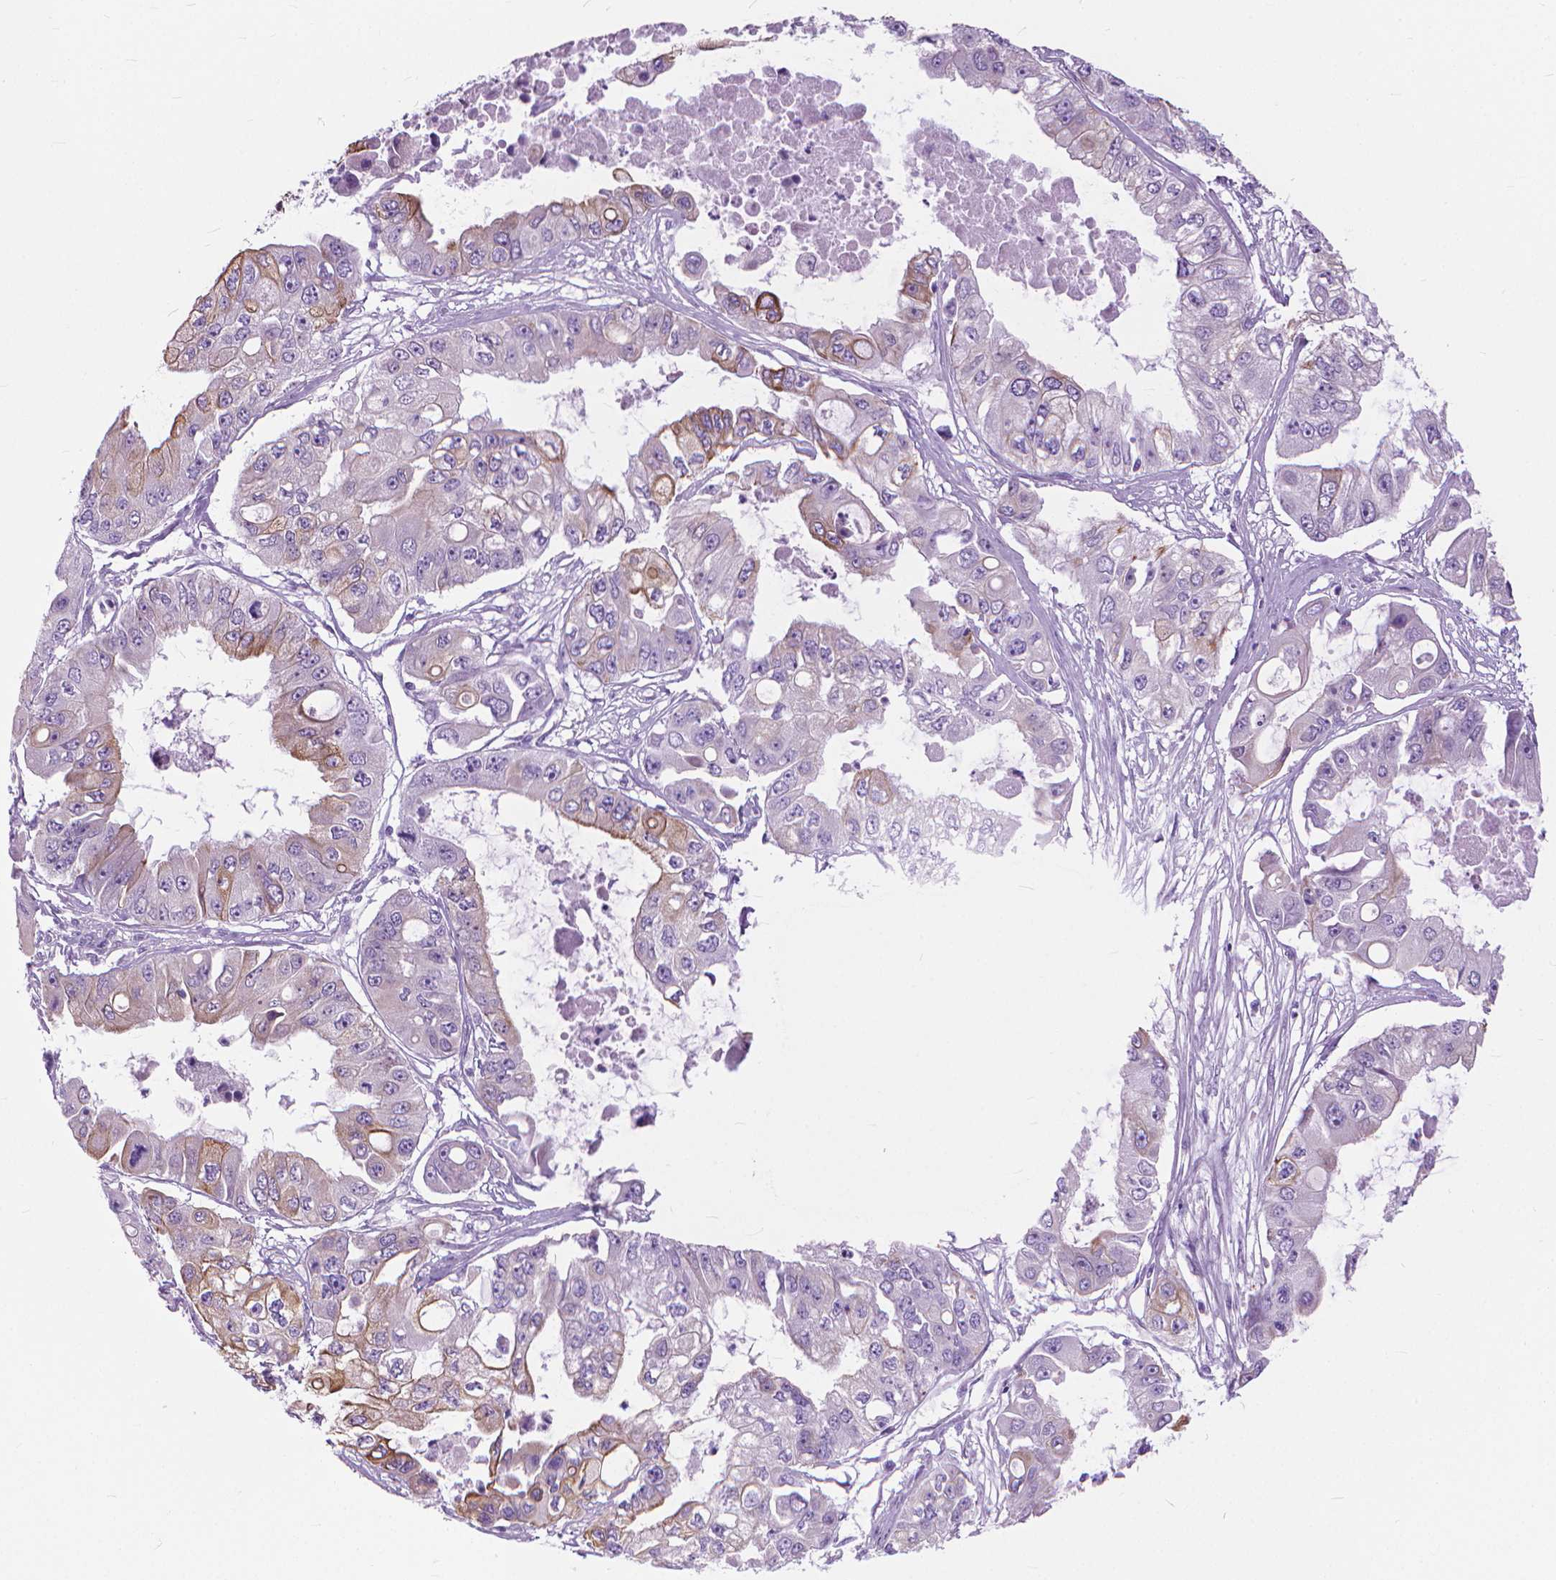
{"staining": {"intensity": "weak", "quantity": "<25%", "location": "cytoplasmic/membranous"}, "tissue": "ovarian cancer", "cell_type": "Tumor cells", "image_type": "cancer", "snomed": [{"axis": "morphology", "description": "Cystadenocarcinoma, serous, NOS"}, {"axis": "topography", "description": "Ovary"}], "caption": "This is an immunohistochemistry (IHC) histopathology image of human ovarian cancer (serous cystadenocarcinoma). There is no staining in tumor cells.", "gene": "HTR2B", "patient": {"sex": "female", "age": 56}}